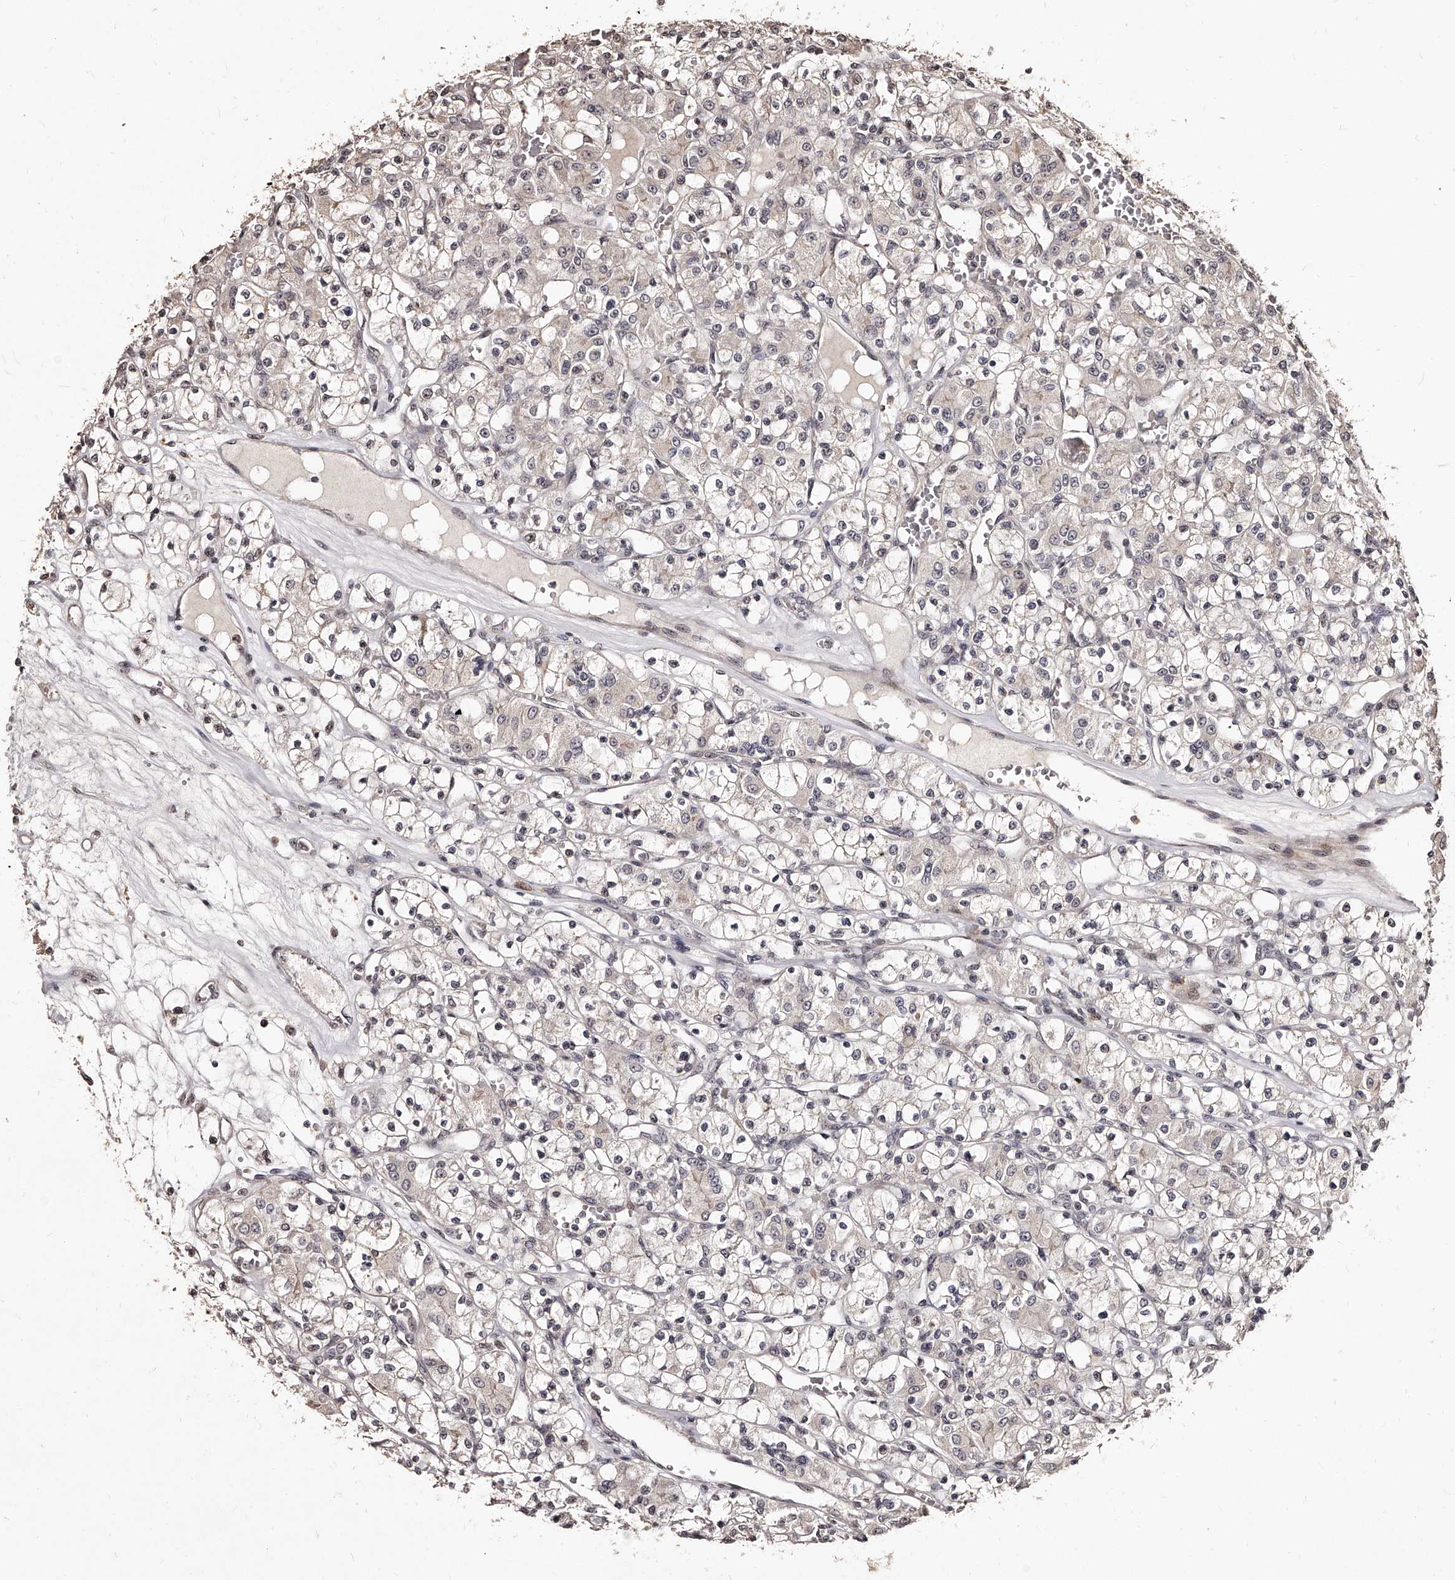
{"staining": {"intensity": "weak", "quantity": "<25%", "location": "cytoplasmic/membranous,nuclear"}, "tissue": "renal cancer", "cell_type": "Tumor cells", "image_type": "cancer", "snomed": [{"axis": "morphology", "description": "Adenocarcinoma, NOS"}, {"axis": "topography", "description": "Kidney"}], "caption": "The image shows no staining of tumor cells in adenocarcinoma (renal).", "gene": "TSHR", "patient": {"sex": "female", "age": 59}}